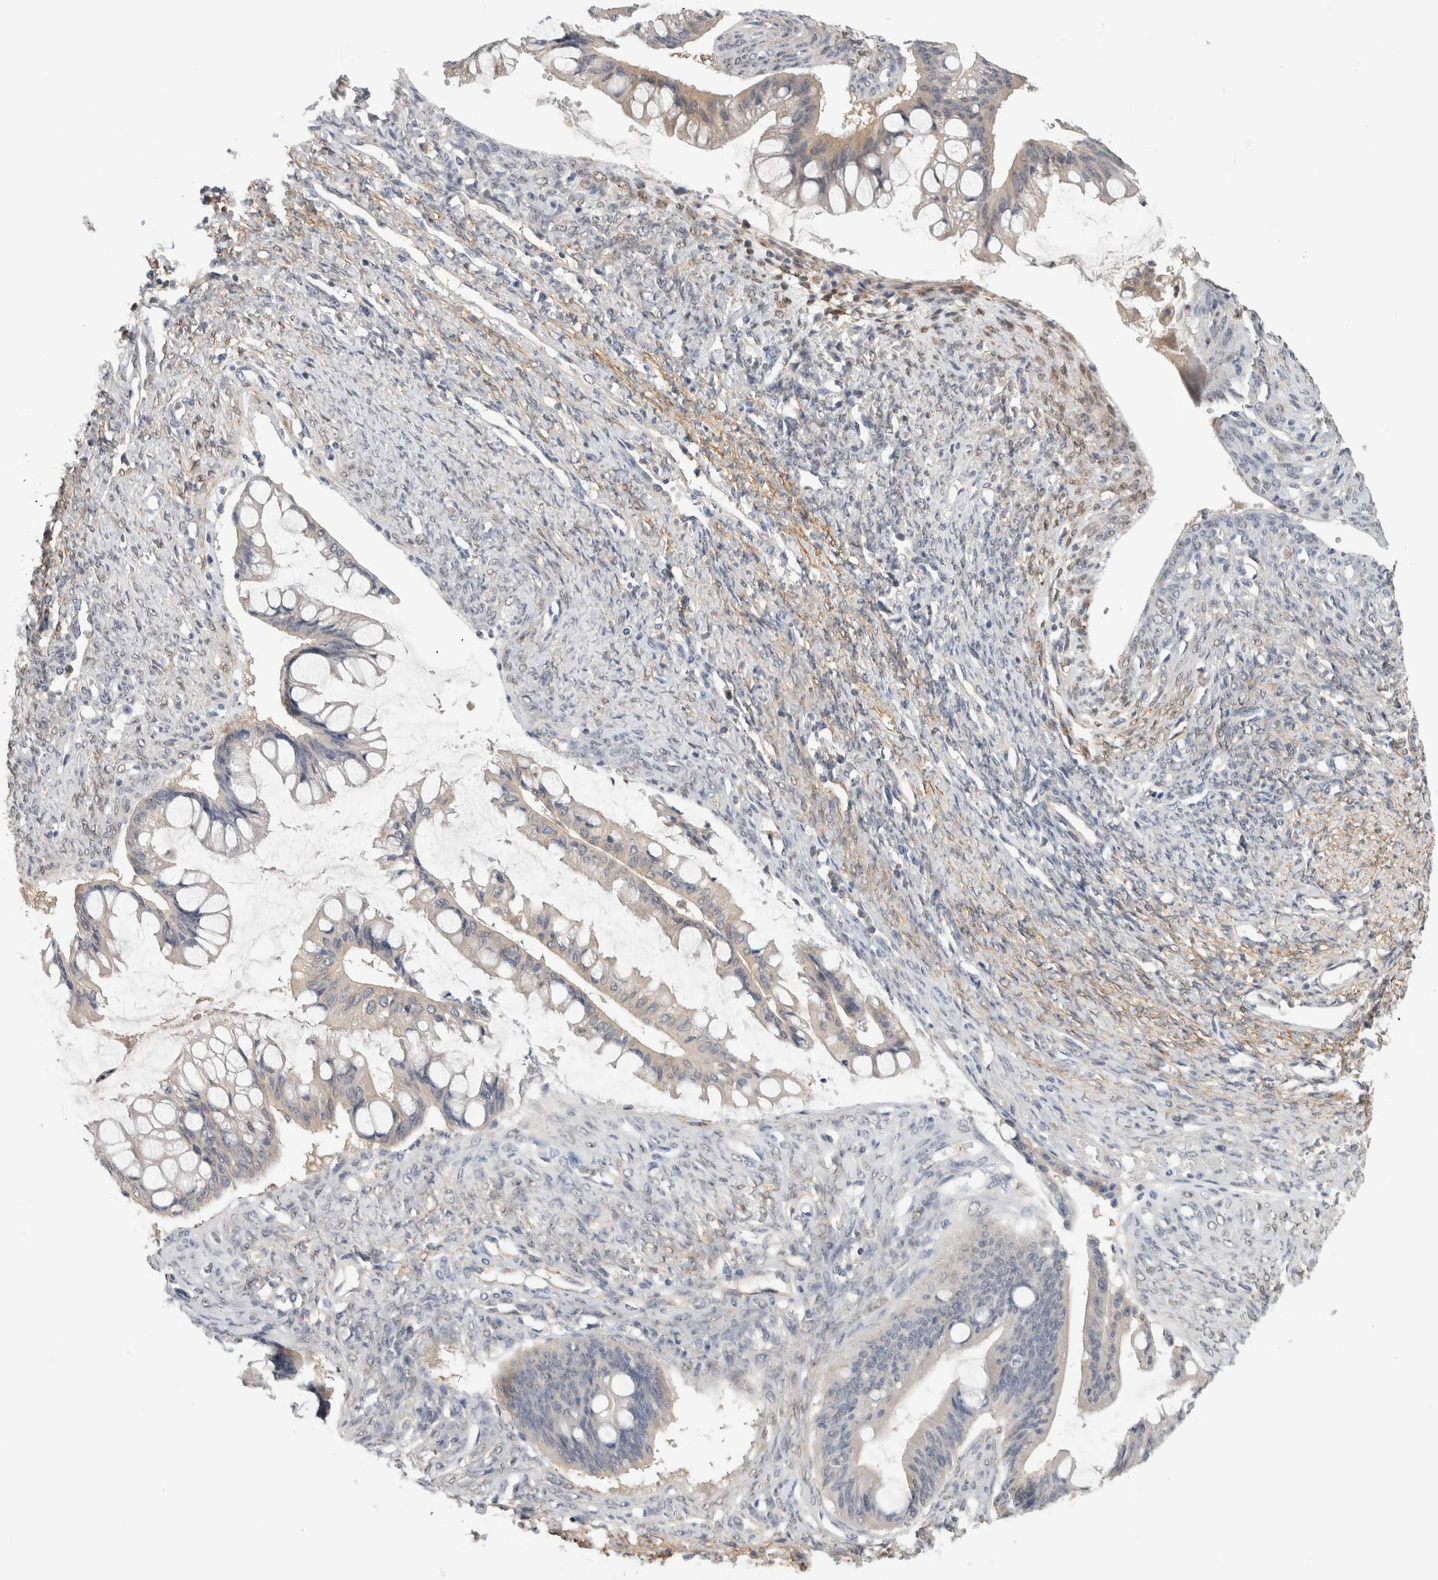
{"staining": {"intensity": "negative", "quantity": "none", "location": "none"}, "tissue": "ovarian cancer", "cell_type": "Tumor cells", "image_type": "cancer", "snomed": [{"axis": "morphology", "description": "Cystadenocarcinoma, mucinous, NOS"}, {"axis": "topography", "description": "Ovary"}], "caption": "Immunohistochemical staining of mucinous cystadenocarcinoma (ovarian) exhibits no significant staining in tumor cells.", "gene": "PGM1", "patient": {"sex": "female", "age": 73}}